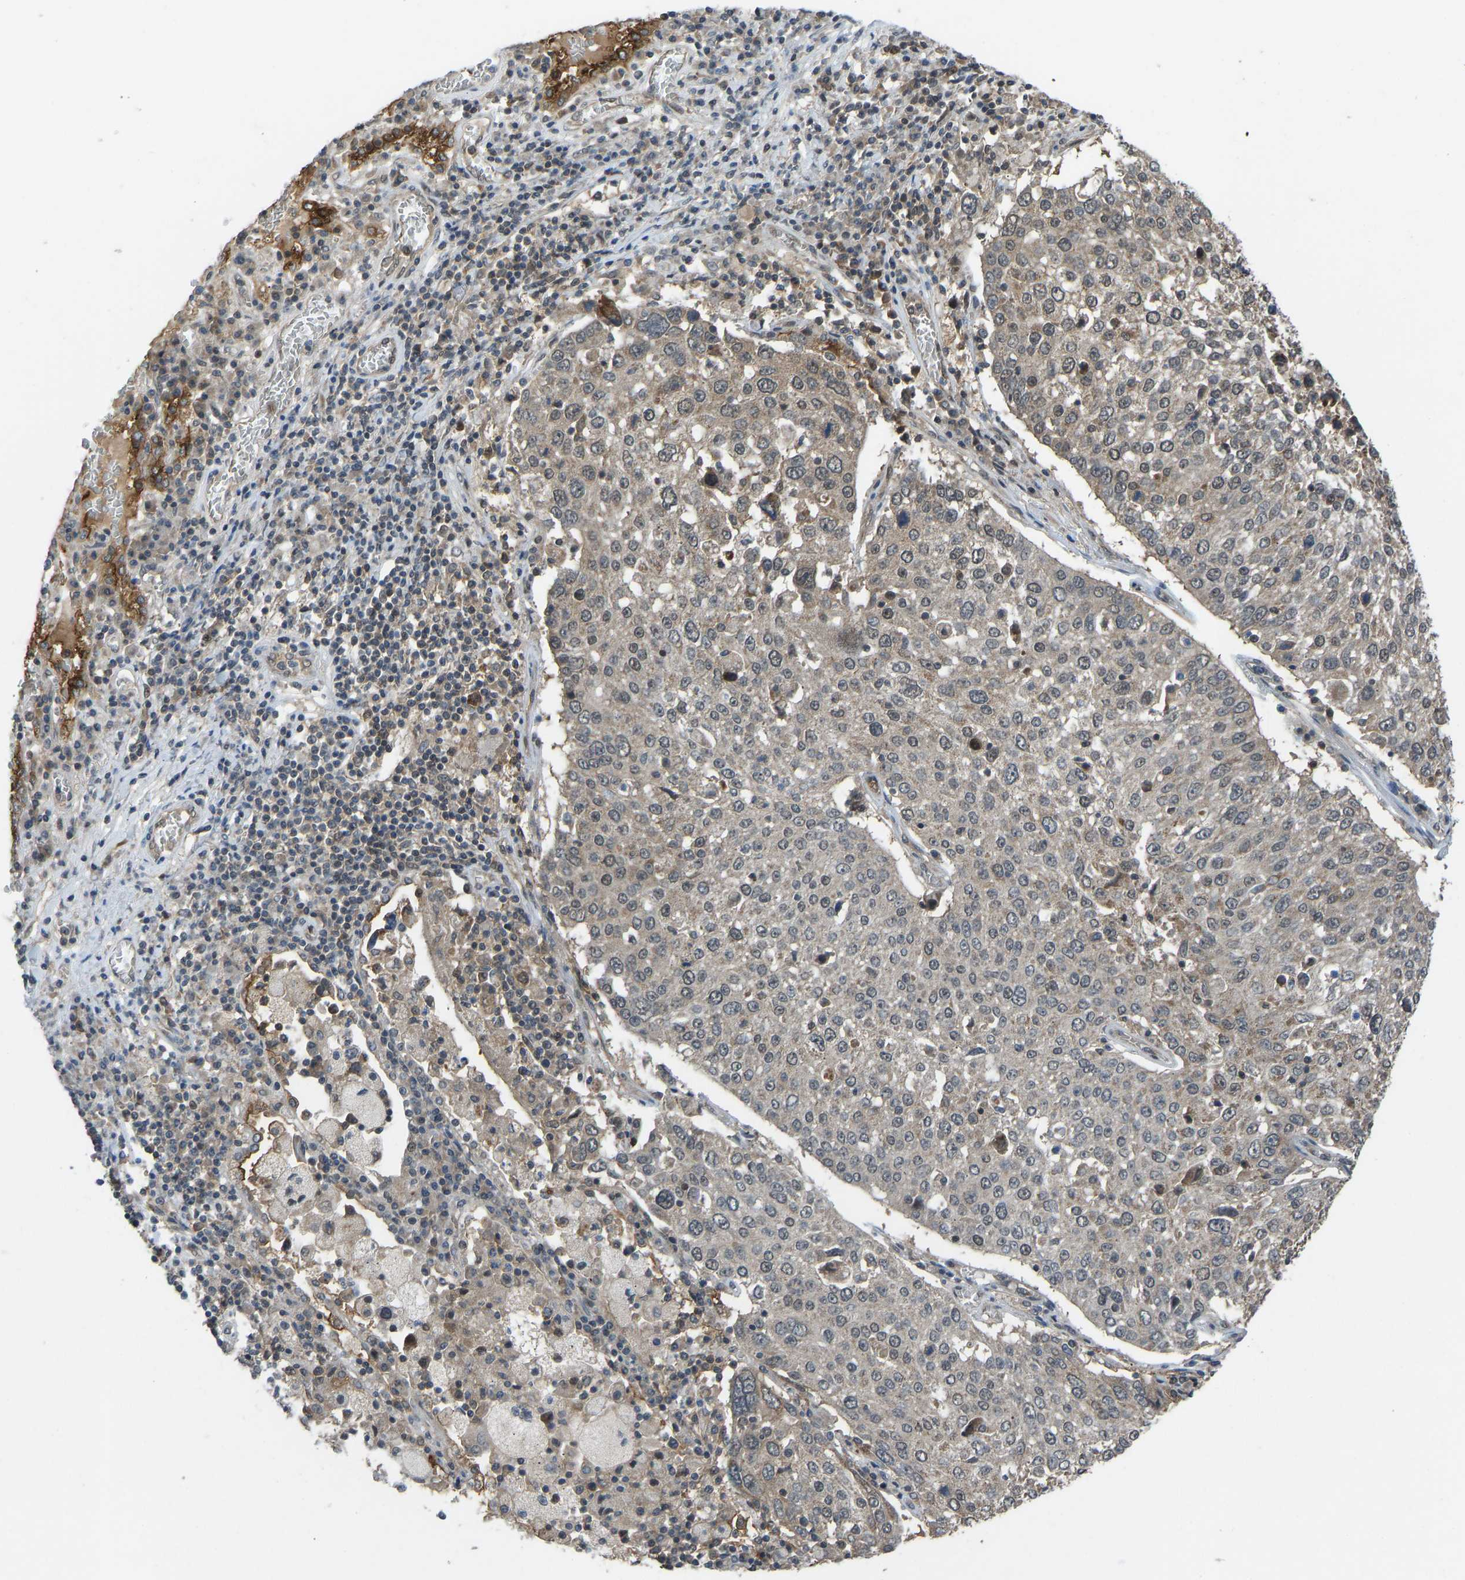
{"staining": {"intensity": "moderate", "quantity": ">75%", "location": "cytoplasmic/membranous,nuclear"}, "tissue": "lung cancer", "cell_type": "Tumor cells", "image_type": "cancer", "snomed": [{"axis": "morphology", "description": "Squamous cell carcinoma, NOS"}, {"axis": "topography", "description": "Lung"}], "caption": "Human squamous cell carcinoma (lung) stained with a brown dye exhibits moderate cytoplasmic/membranous and nuclear positive expression in about >75% of tumor cells.", "gene": "CCT8", "patient": {"sex": "male", "age": 65}}